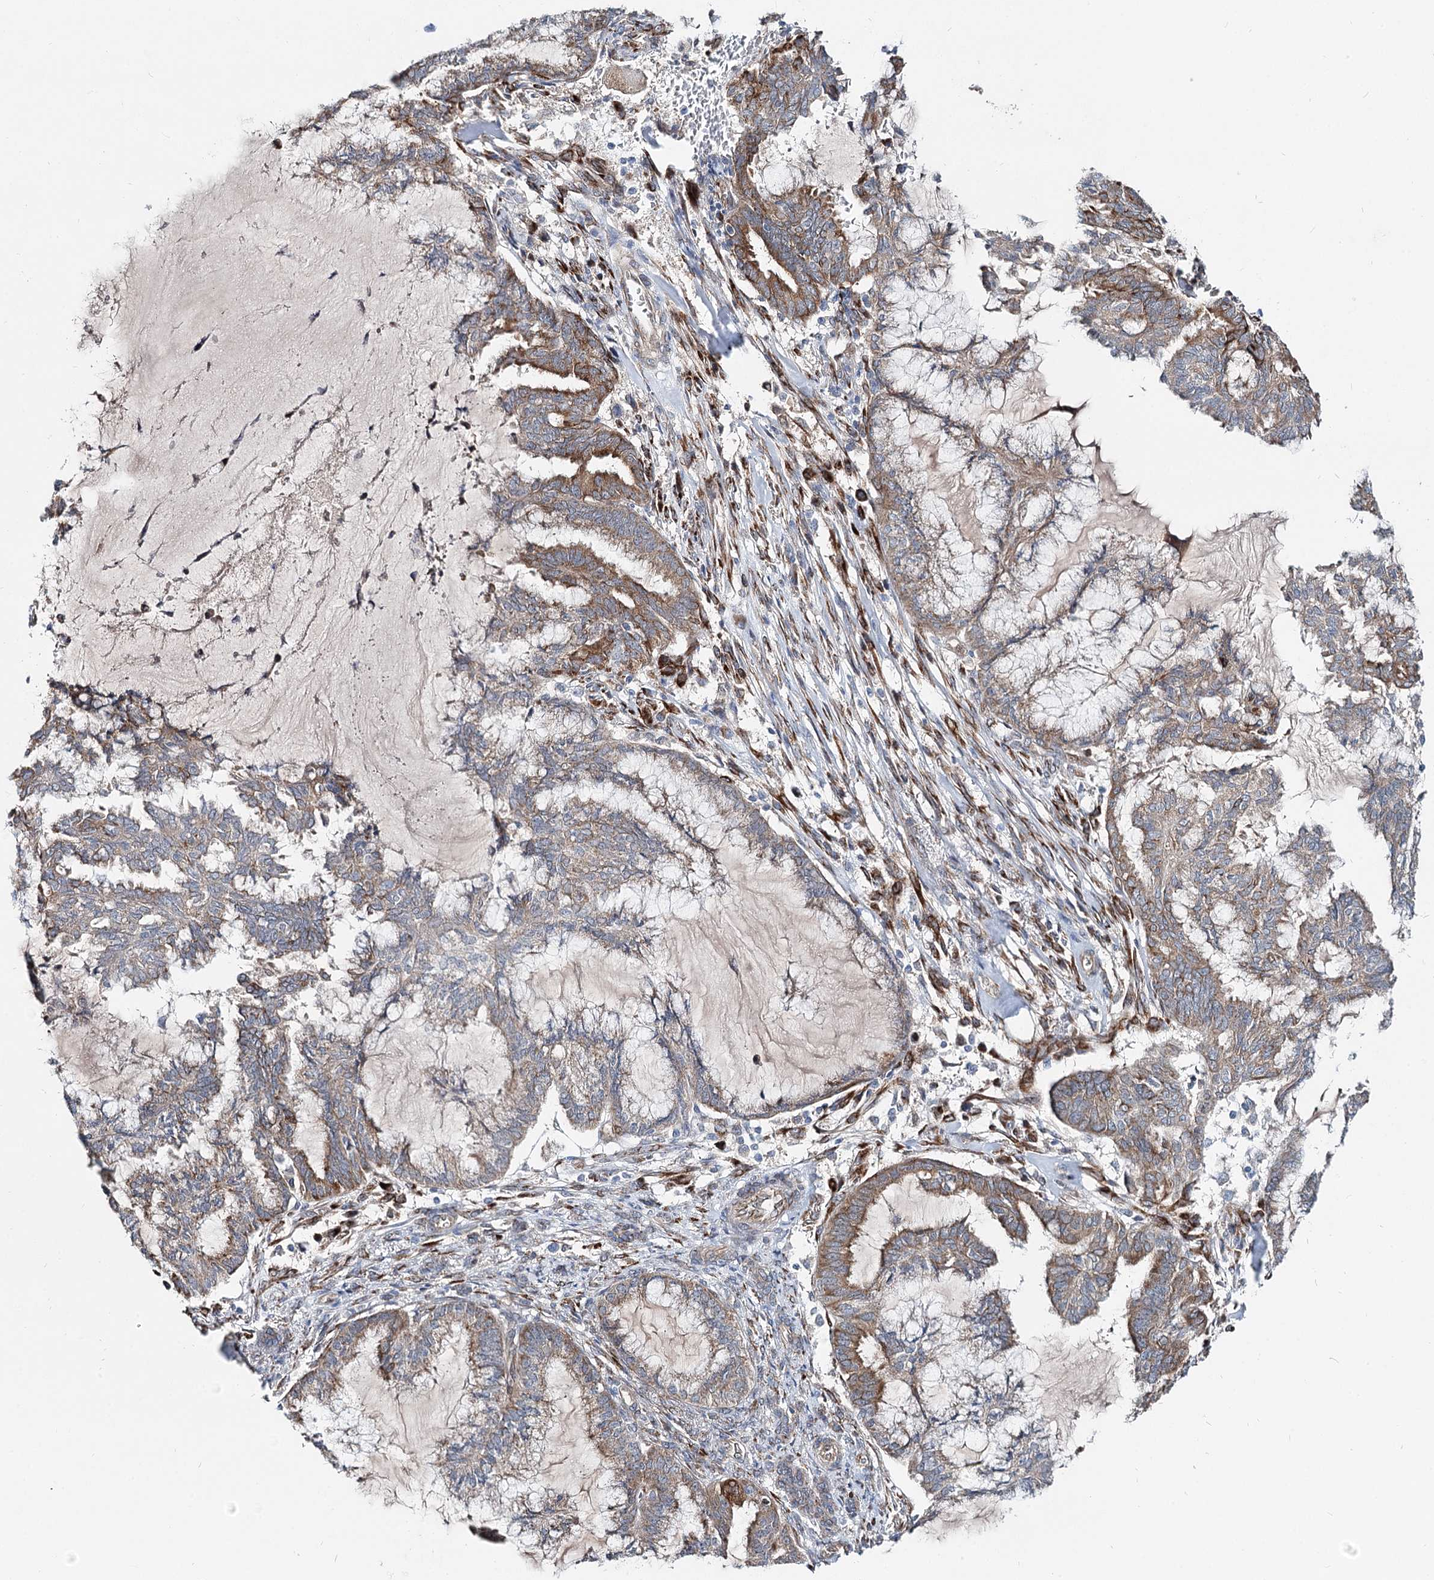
{"staining": {"intensity": "moderate", "quantity": ">75%", "location": "cytoplasmic/membranous"}, "tissue": "endometrial cancer", "cell_type": "Tumor cells", "image_type": "cancer", "snomed": [{"axis": "morphology", "description": "Adenocarcinoma, NOS"}, {"axis": "topography", "description": "Endometrium"}], "caption": "Brown immunohistochemical staining in endometrial cancer demonstrates moderate cytoplasmic/membranous expression in approximately >75% of tumor cells.", "gene": "SPART", "patient": {"sex": "female", "age": 86}}